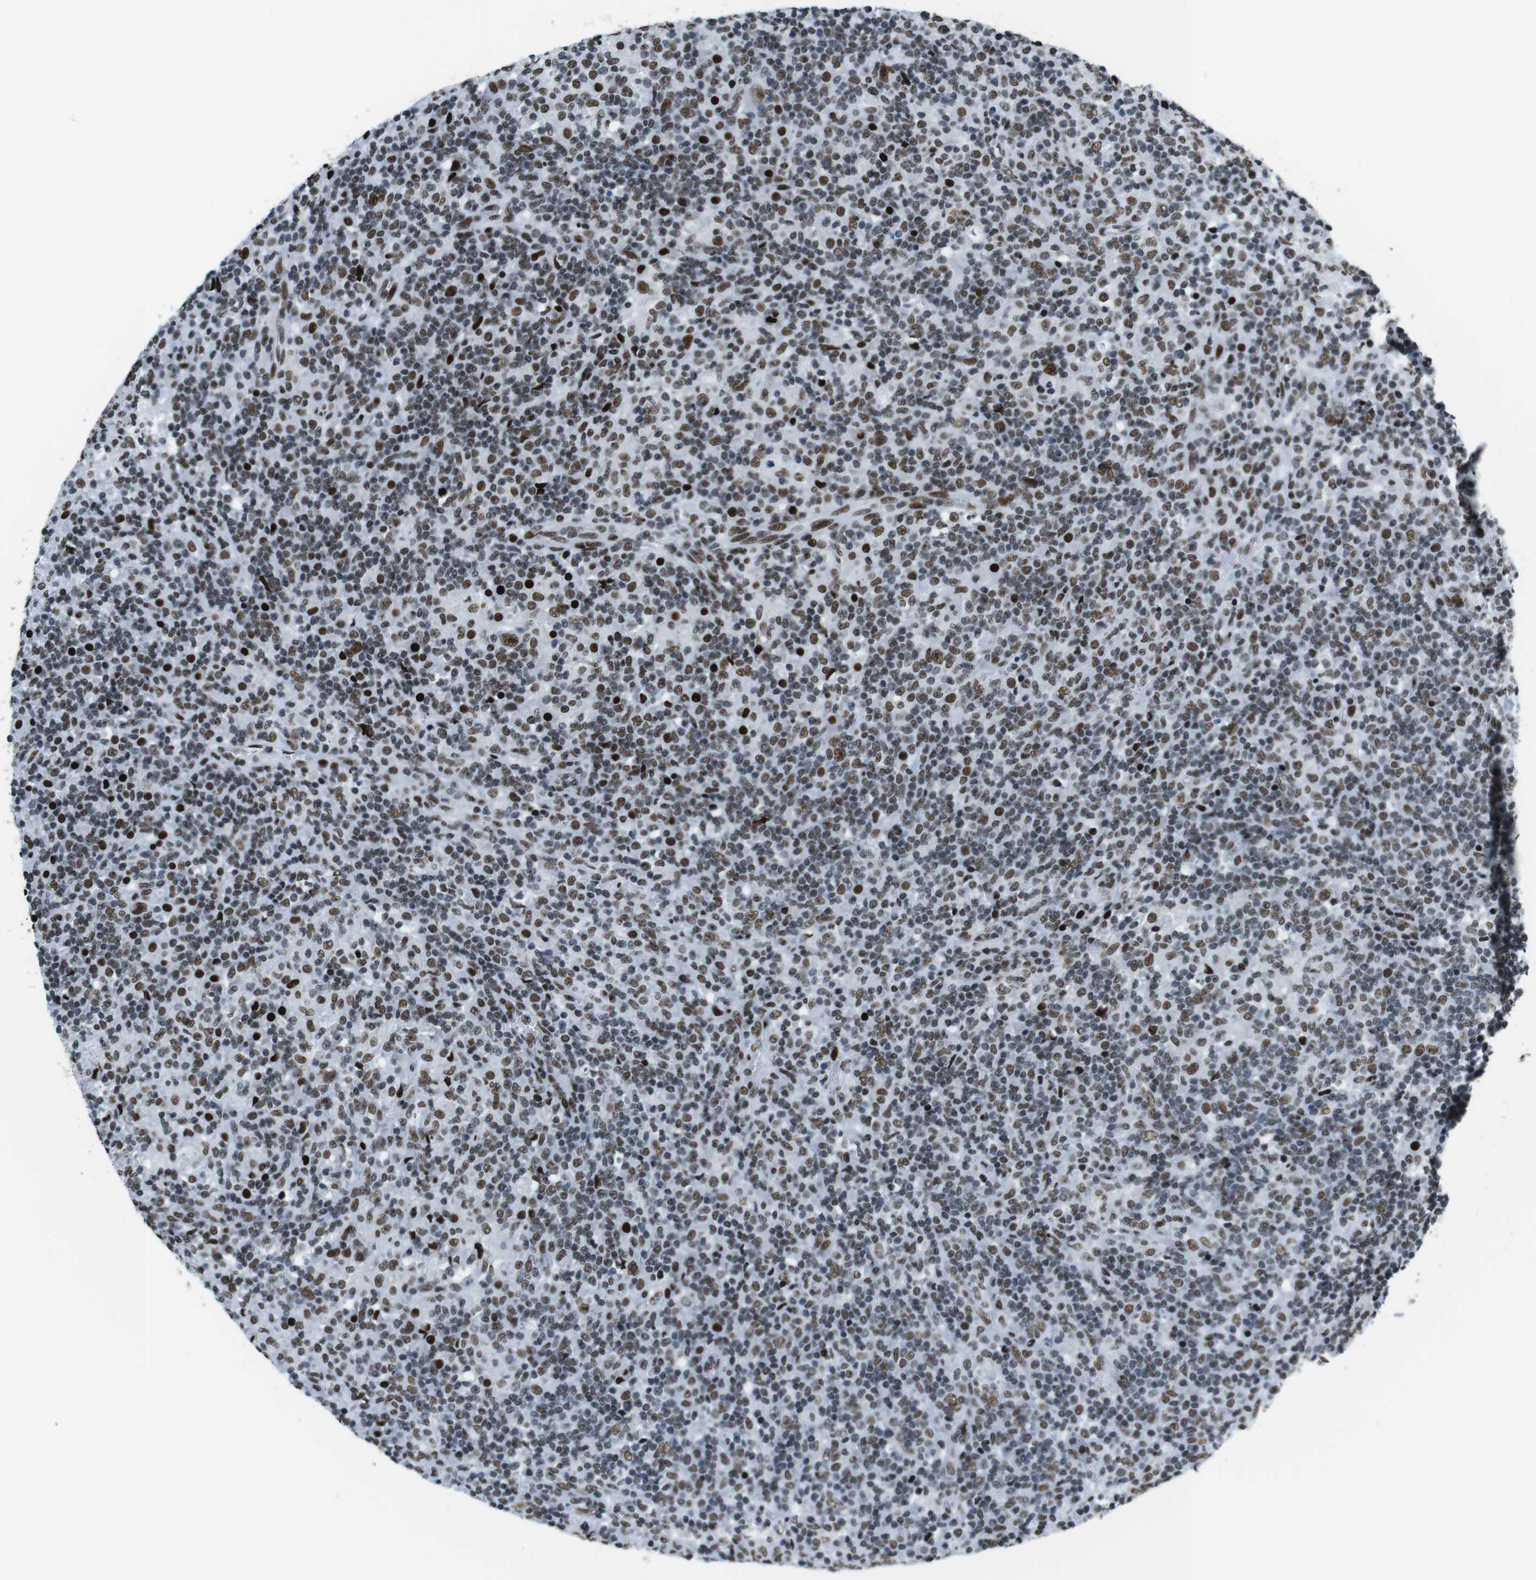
{"staining": {"intensity": "strong", "quantity": ">75%", "location": "cytoplasmic/membranous,nuclear"}, "tissue": "lymphoma", "cell_type": "Tumor cells", "image_type": "cancer", "snomed": [{"axis": "morphology", "description": "Hodgkin's disease, NOS"}, {"axis": "topography", "description": "Lymph node"}], "caption": "Tumor cells display high levels of strong cytoplasmic/membranous and nuclear positivity in about >75% of cells in human lymphoma.", "gene": "CITED2", "patient": {"sex": "male", "age": 70}}